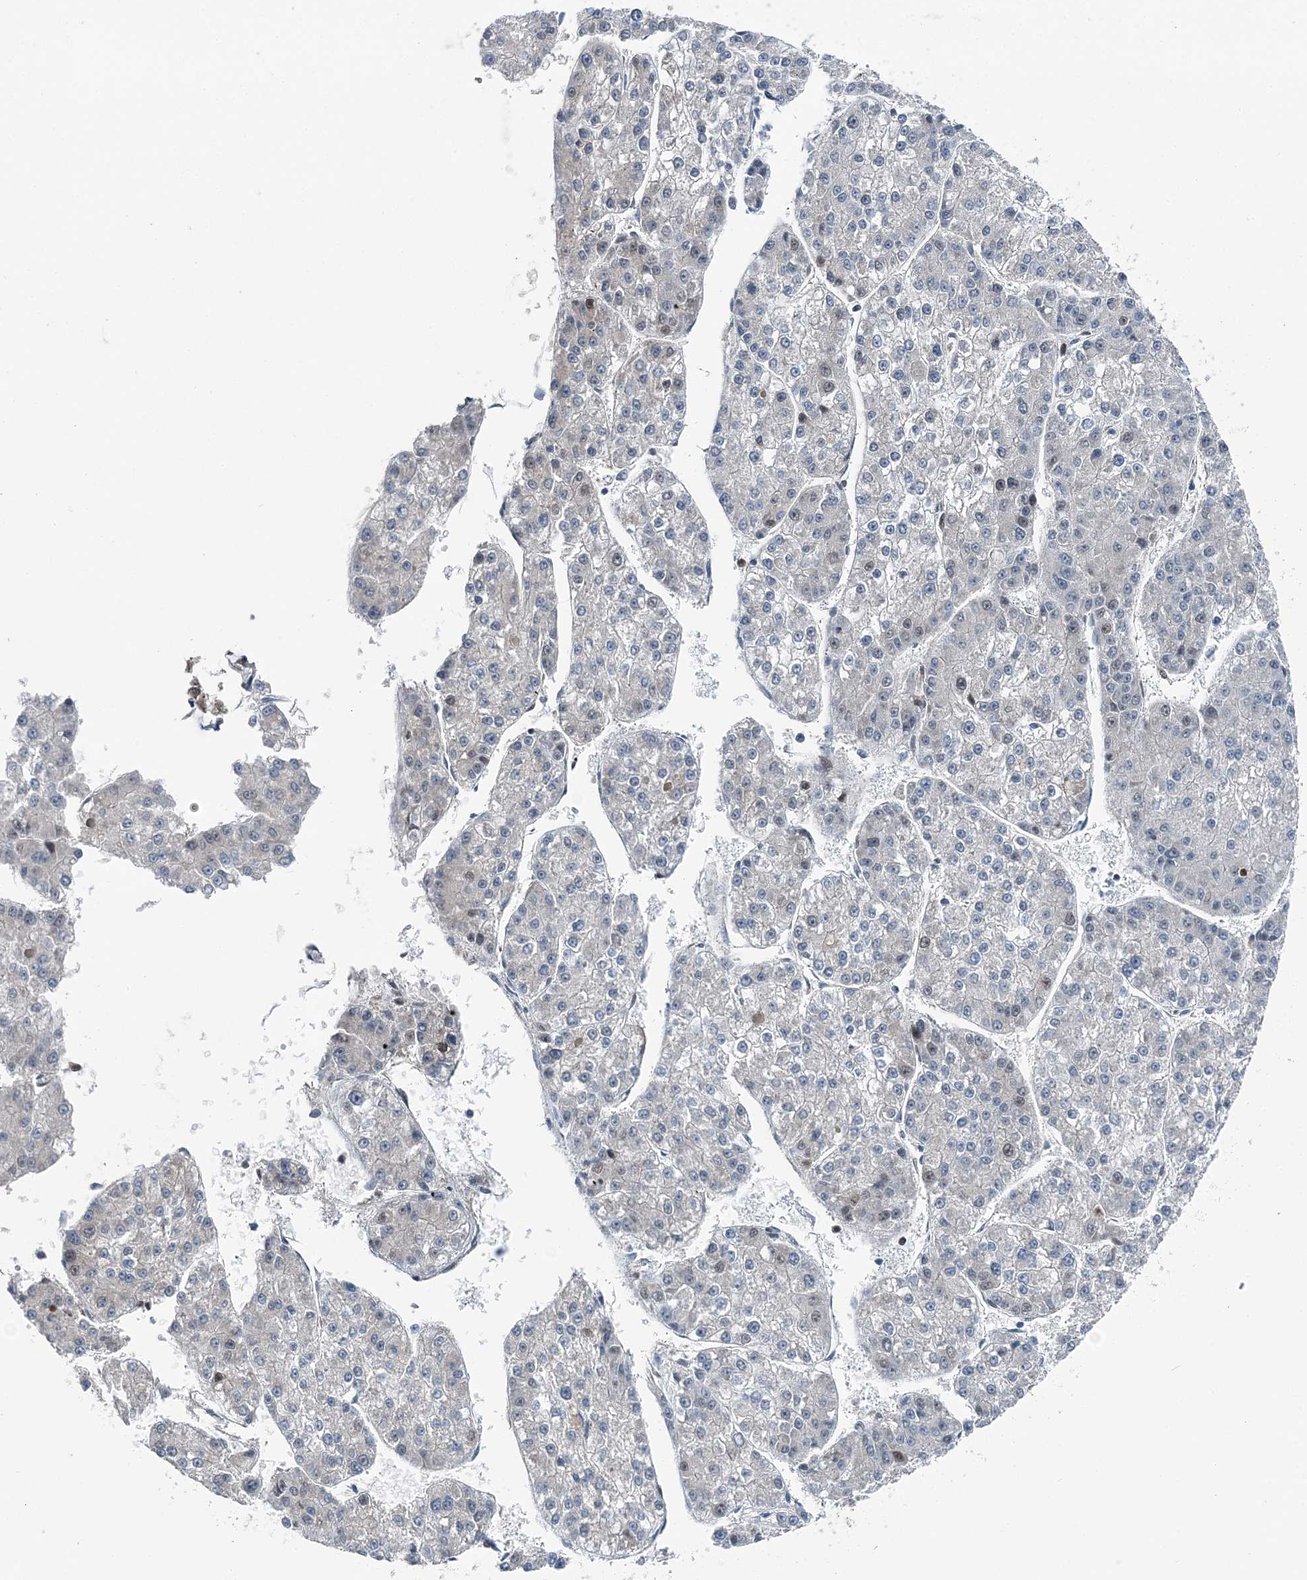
{"staining": {"intensity": "negative", "quantity": "none", "location": "none"}, "tissue": "liver cancer", "cell_type": "Tumor cells", "image_type": "cancer", "snomed": [{"axis": "morphology", "description": "Carcinoma, Hepatocellular, NOS"}, {"axis": "topography", "description": "Liver"}], "caption": "Immunohistochemical staining of human hepatocellular carcinoma (liver) shows no significant expression in tumor cells. (DAB IHC, high magnification).", "gene": "HAT1", "patient": {"sex": "female", "age": 73}}